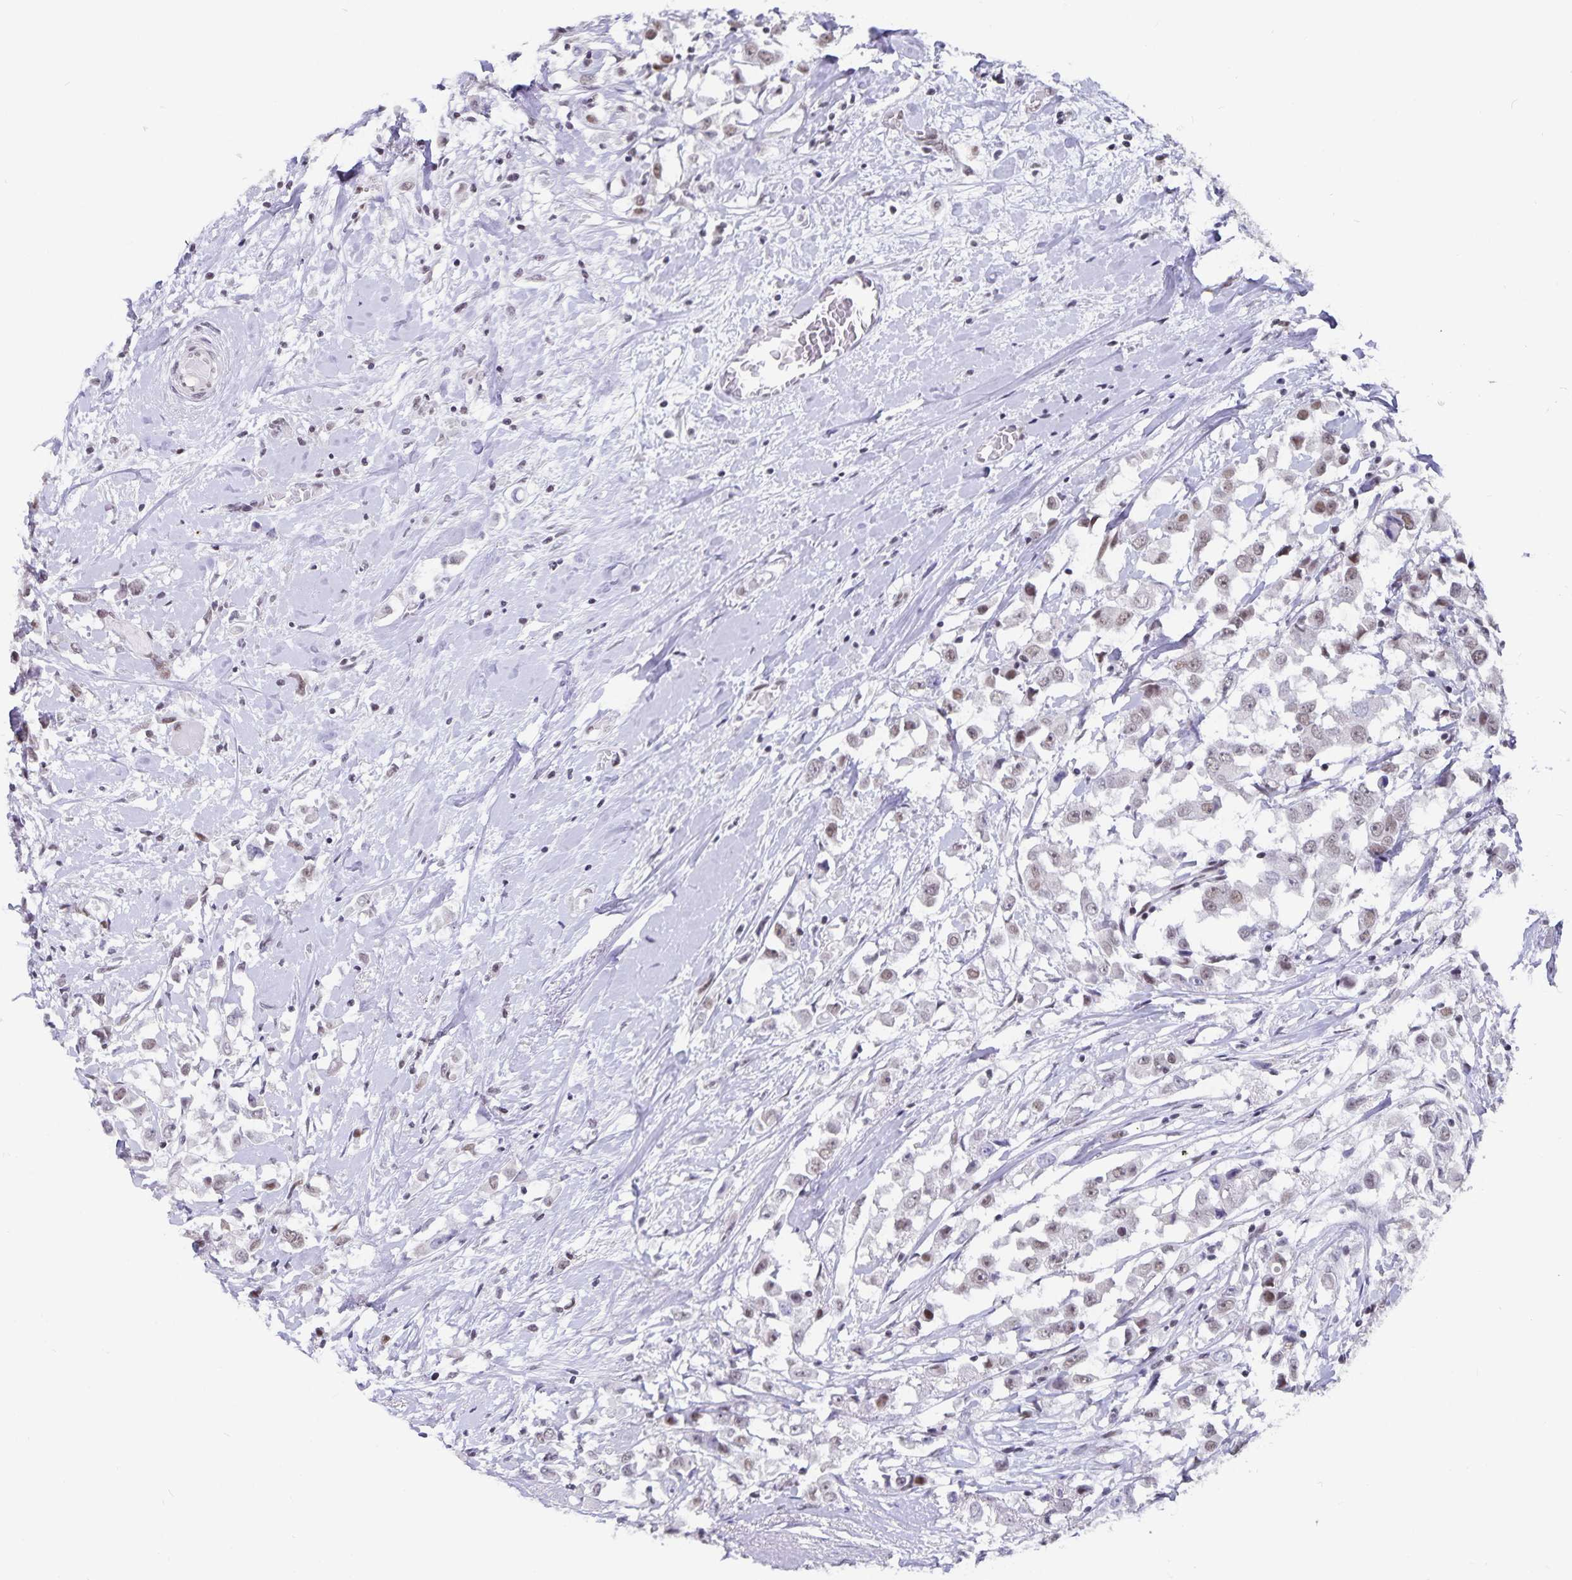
{"staining": {"intensity": "weak", "quantity": ">75%", "location": "nuclear"}, "tissue": "breast cancer", "cell_type": "Tumor cells", "image_type": "cancer", "snomed": [{"axis": "morphology", "description": "Duct carcinoma"}, {"axis": "topography", "description": "Breast"}], "caption": "An IHC photomicrograph of tumor tissue is shown. Protein staining in brown highlights weak nuclear positivity in invasive ductal carcinoma (breast) within tumor cells.", "gene": "PBX2", "patient": {"sex": "female", "age": 61}}